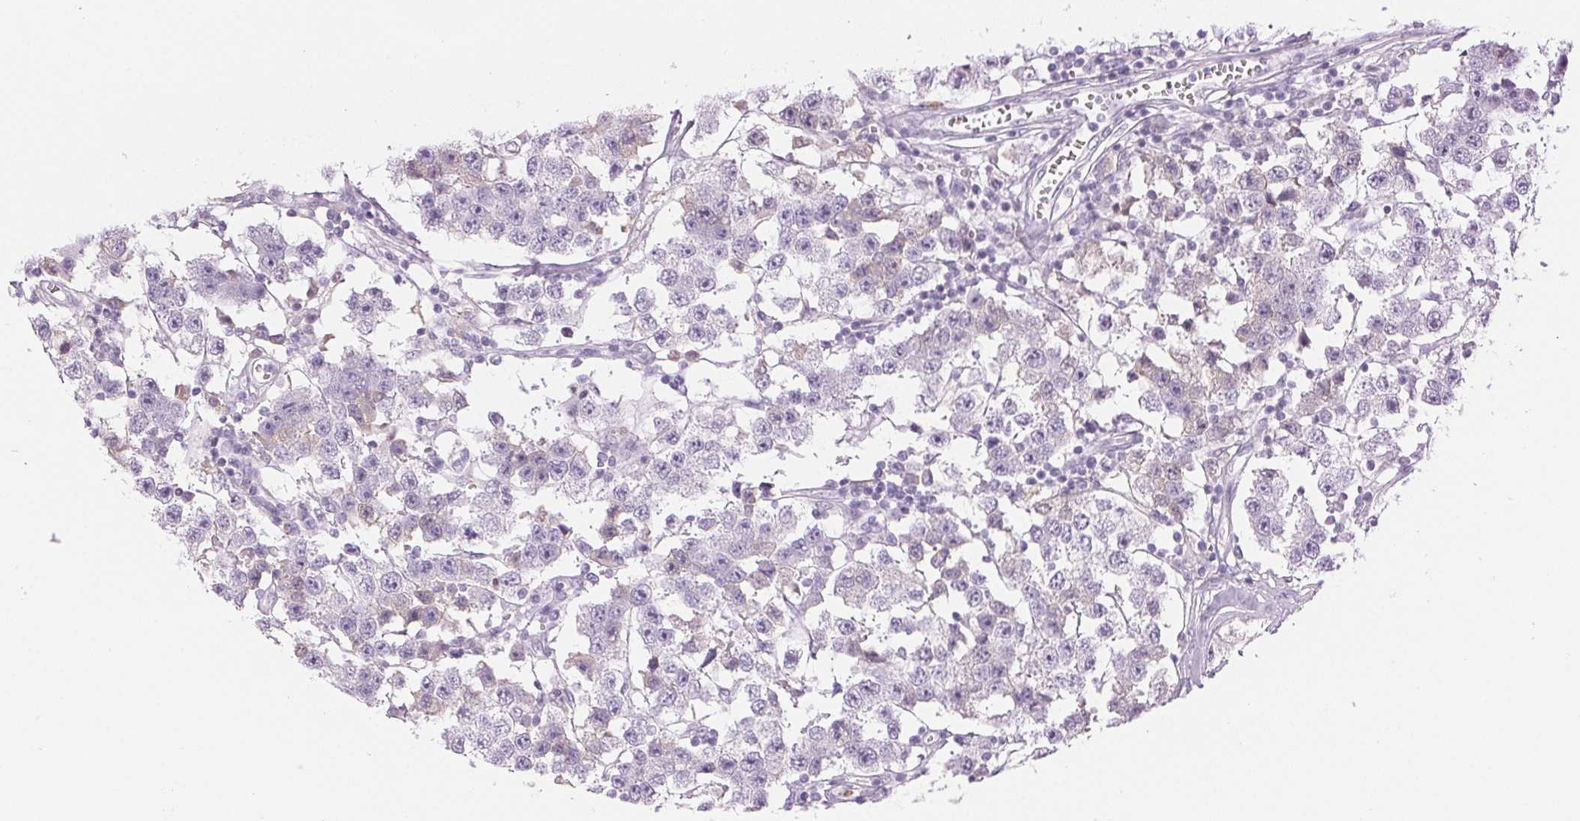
{"staining": {"intensity": "negative", "quantity": "none", "location": "none"}, "tissue": "testis cancer", "cell_type": "Tumor cells", "image_type": "cancer", "snomed": [{"axis": "morphology", "description": "Seminoma, NOS"}, {"axis": "topography", "description": "Testis"}], "caption": "An immunohistochemistry (IHC) histopathology image of testis cancer (seminoma) is shown. There is no staining in tumor cells of testis cancer (seminoma).", "gene": "PADI4", "patient": {"sex": "male", "age": 34}}